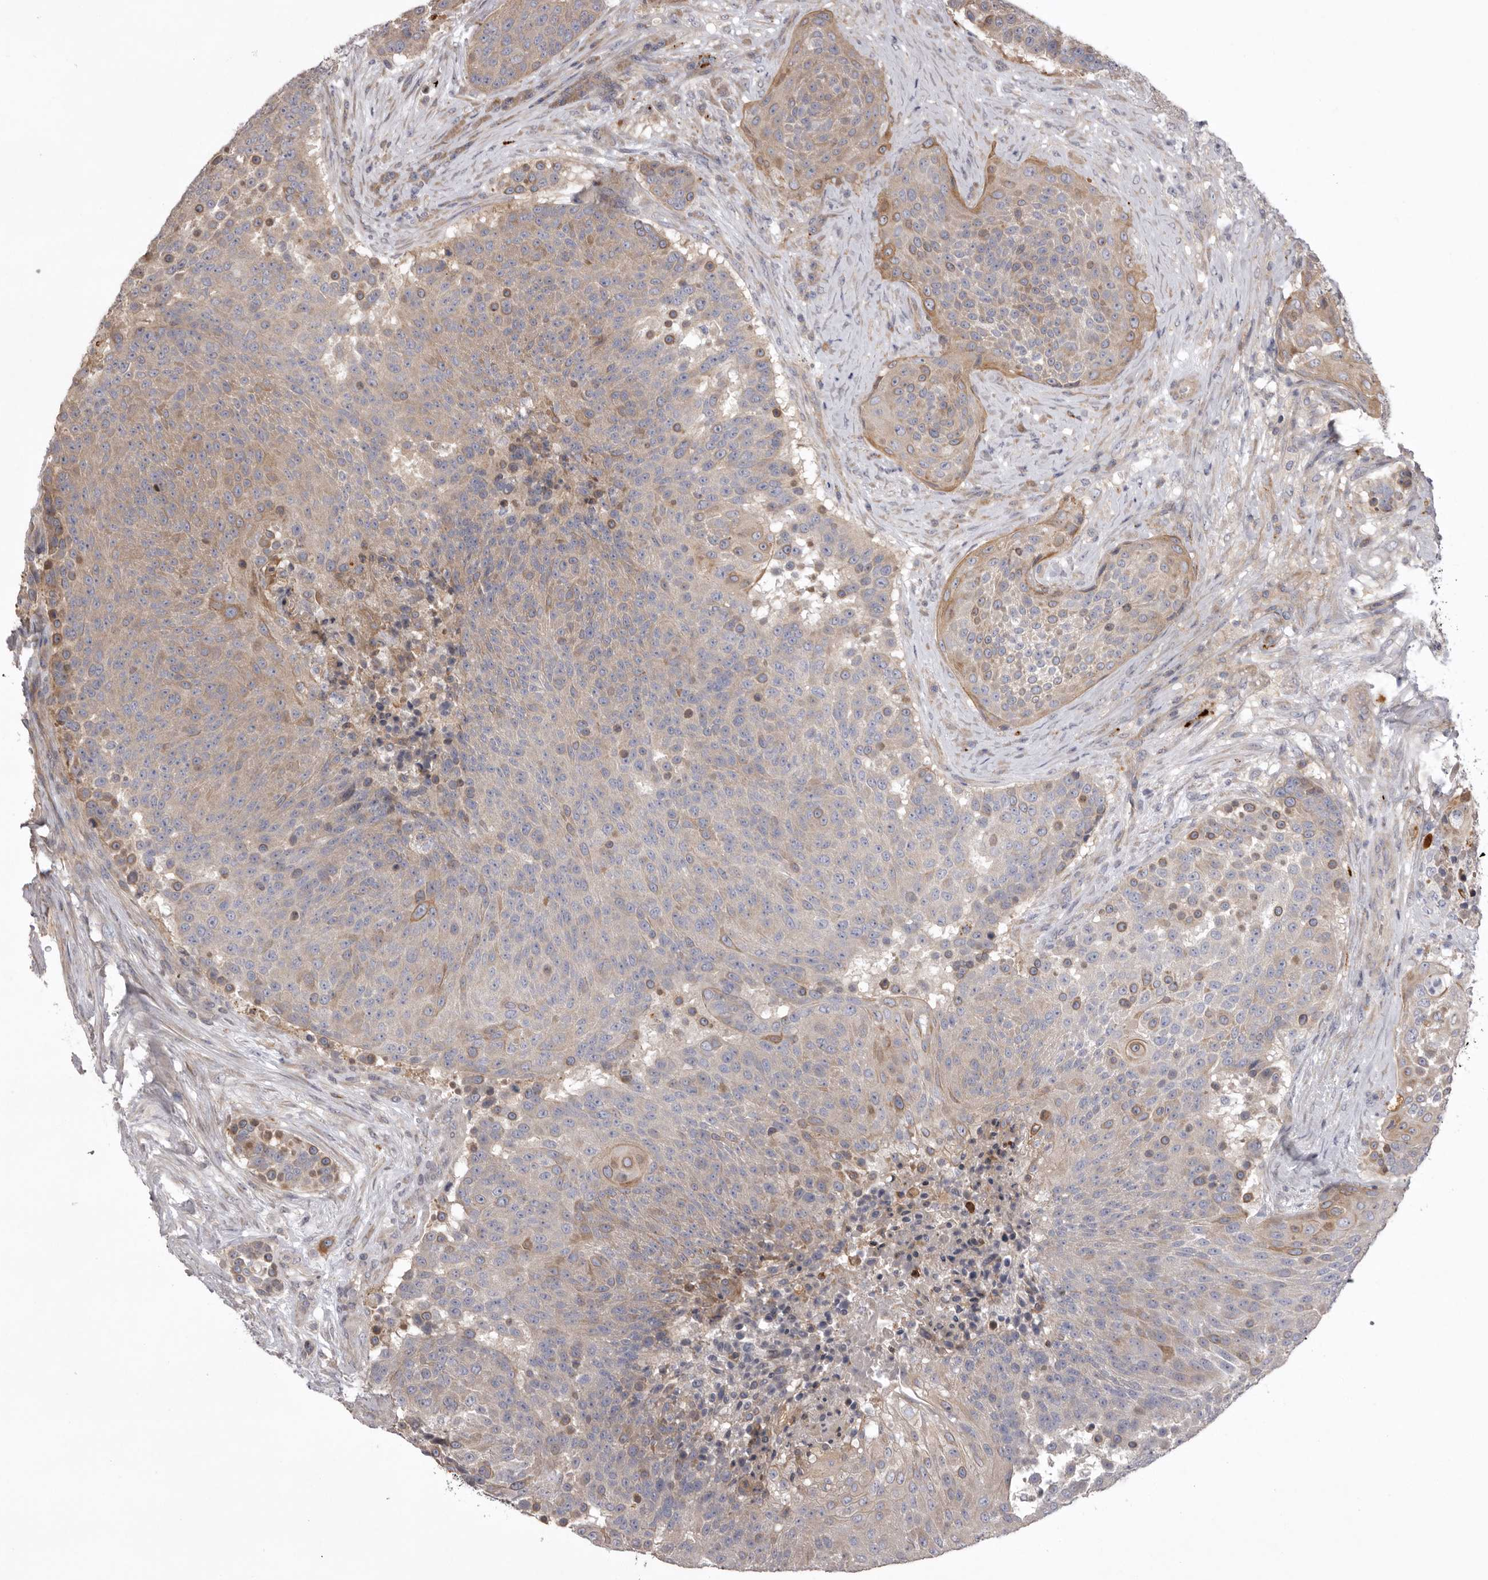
{"staining": {"intensity": "moderate", "quantity": "<25%", "location": "cytoplasmic/membranous"}, "tissue": "urothelial cancer", "cell_type": "Tumor cells", "image_type": "cancer", "snomed": [{"axis": "morphology", "description": "Urothelial carcinoma, High grade"}, {"axis": "topography", "description": "Urinary bladder"}], "caption": "The immunohistochemical stain shows moderate cytoplasmic/membranous expression in tumor cells of urothelial cancer tissue.", "gene": "WDR47", "patient": {"sex": "female", "age": 63}}